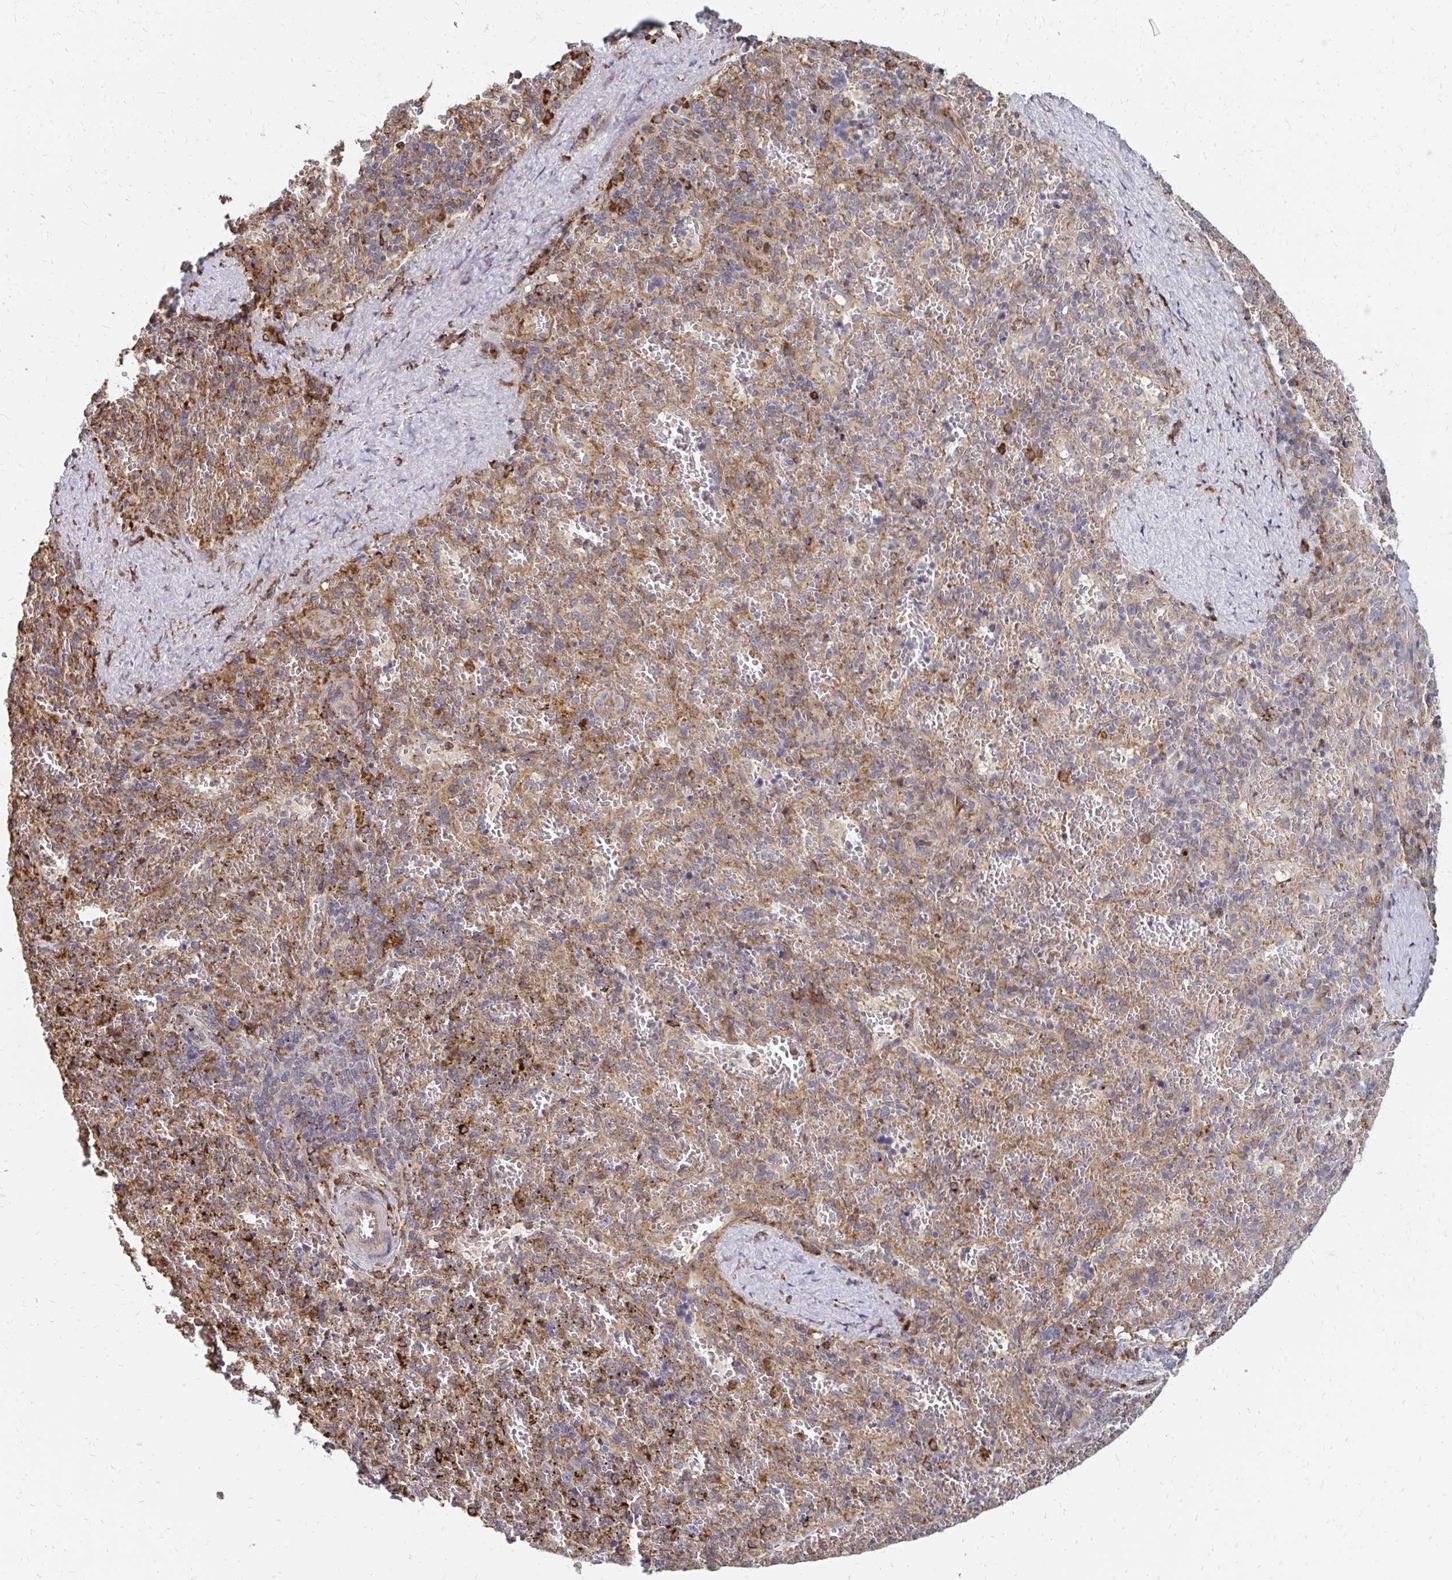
{"staining": {"intensity": "weak", "quantity": "<25%", "location": "cytoplasmic/membranous"}, "tissue": "spleen", "cell_type": "Cells in red pulp", "image_type": "normal", "snomed": [{"axis": "morphology", "description": "Normal tissue, NOS"}, {"axis": "topography", "description": "Spleen"}], "caption": "DAB (3,3'-diaminobenzidine) immunohistochemical staining of unremarkable spleen demonstrates no significant staining in cells in red pulp.", "gene": "PPP1R13L", "patient": {"sex": "female", "age": 50}}